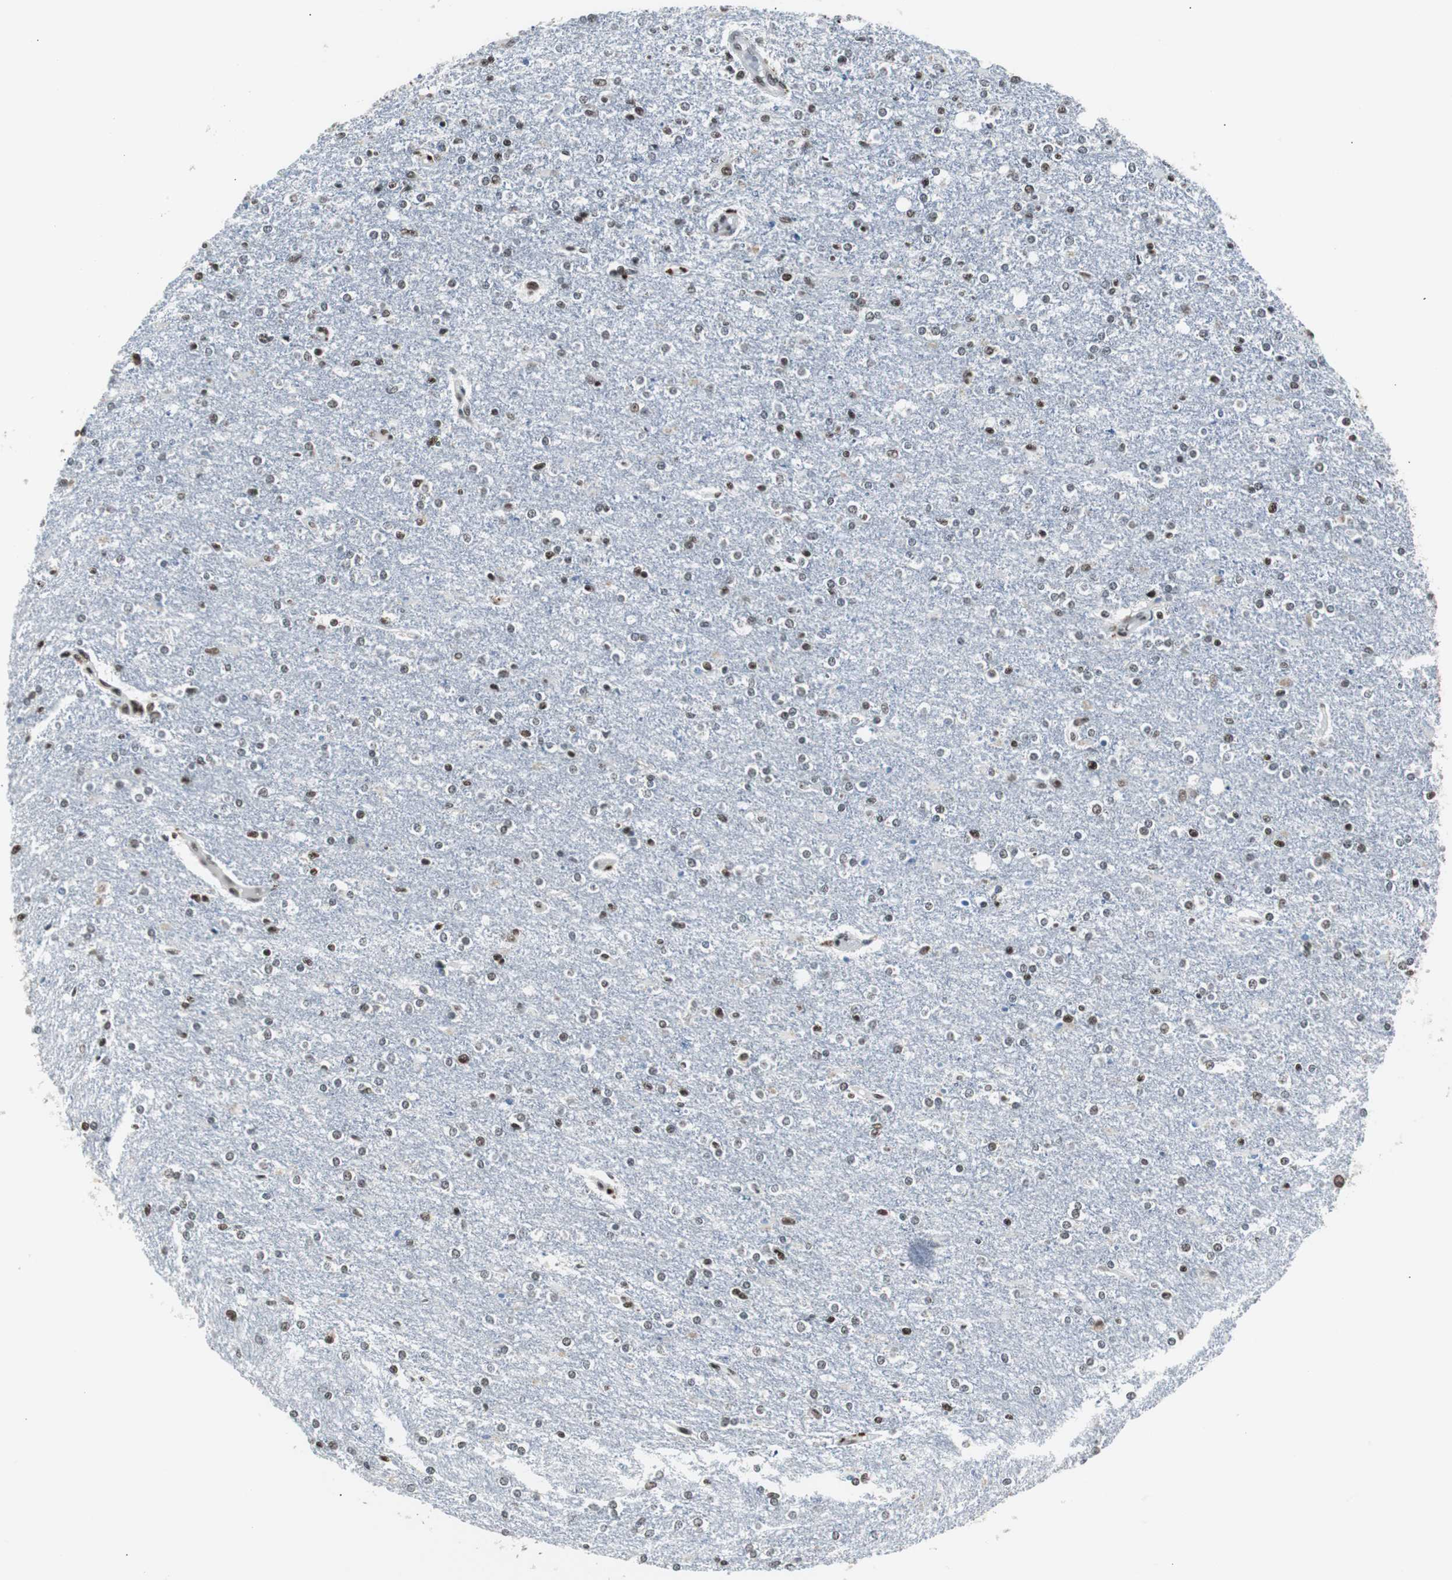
{"staining": {"intensity": "moderate", "quantity": ">75%", "location": "nuclear"}, "tissue": "glioma", "cell_type": "Tumor cells", "image_type": "cancer", "snomed": [{"axis": "morphology", "description": "Glioma, malignant, High grade"}, {"axis": "topography", "description": "Cerebral cortex"}], "caption": "Glioma stained with a brown dye reveals moderate nuclear positive positivity in about >75% of tumor cells.", "gene": "XRCC1", "patient": {"sex": "male", "age": 76}}